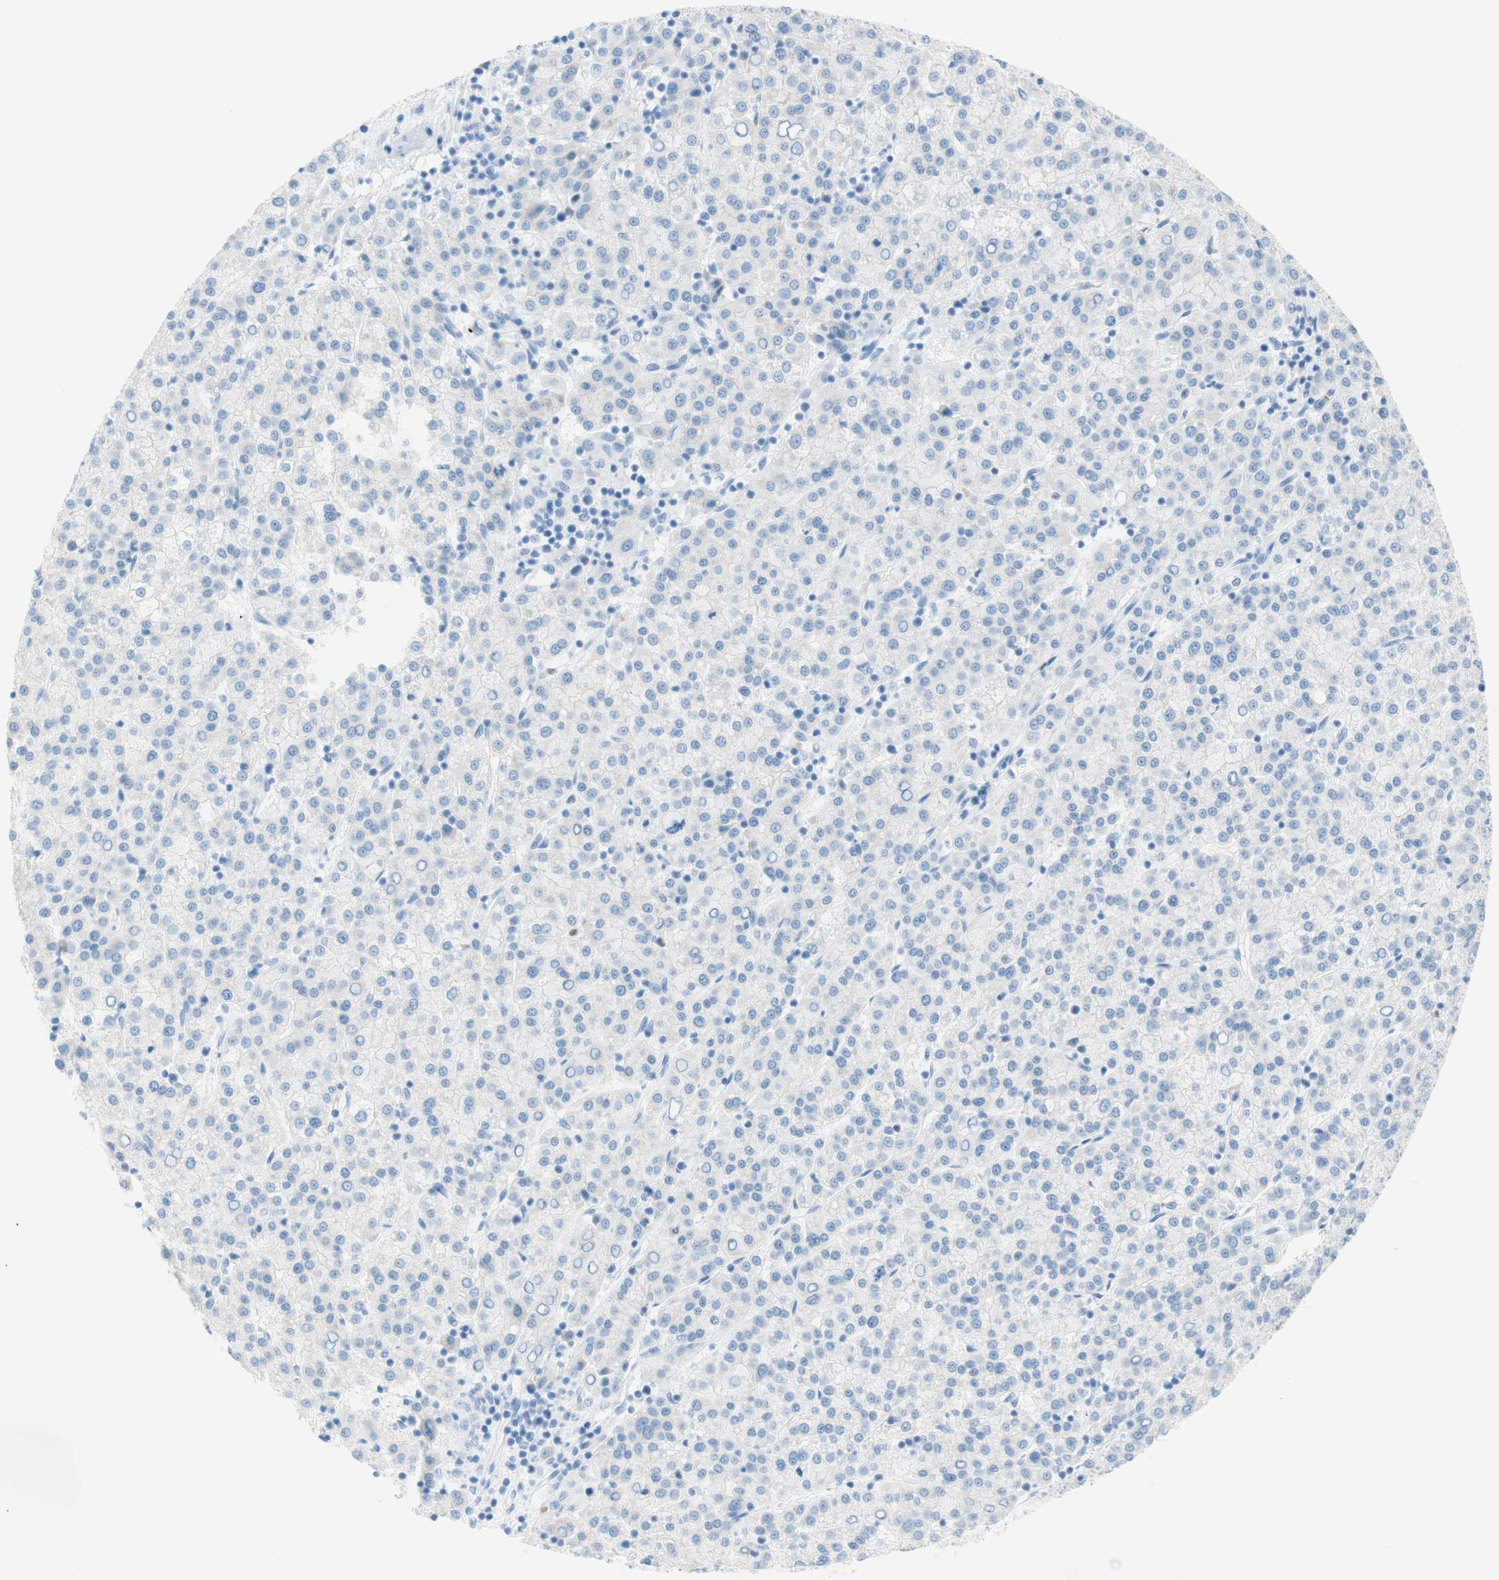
{"staining": {"intensity": "negative", "quantity": "none", "location": "none"}, "tissue": "liver cancer", "cell_type": "Tumor cells", "image_type": "cancer", "snomed": [{"axis": "morphology", "description": "Carcinoma, Hepatocellular, NOS"}, {"axis": "topography", "description": "Liver"}], "caption": "An image of liver hepatocellular carcinoma stained for a protein demonstrates no brown staining in tumor cells.", "gene": "CEACAM1", "patient": {"sex": "female", "age": 58}}